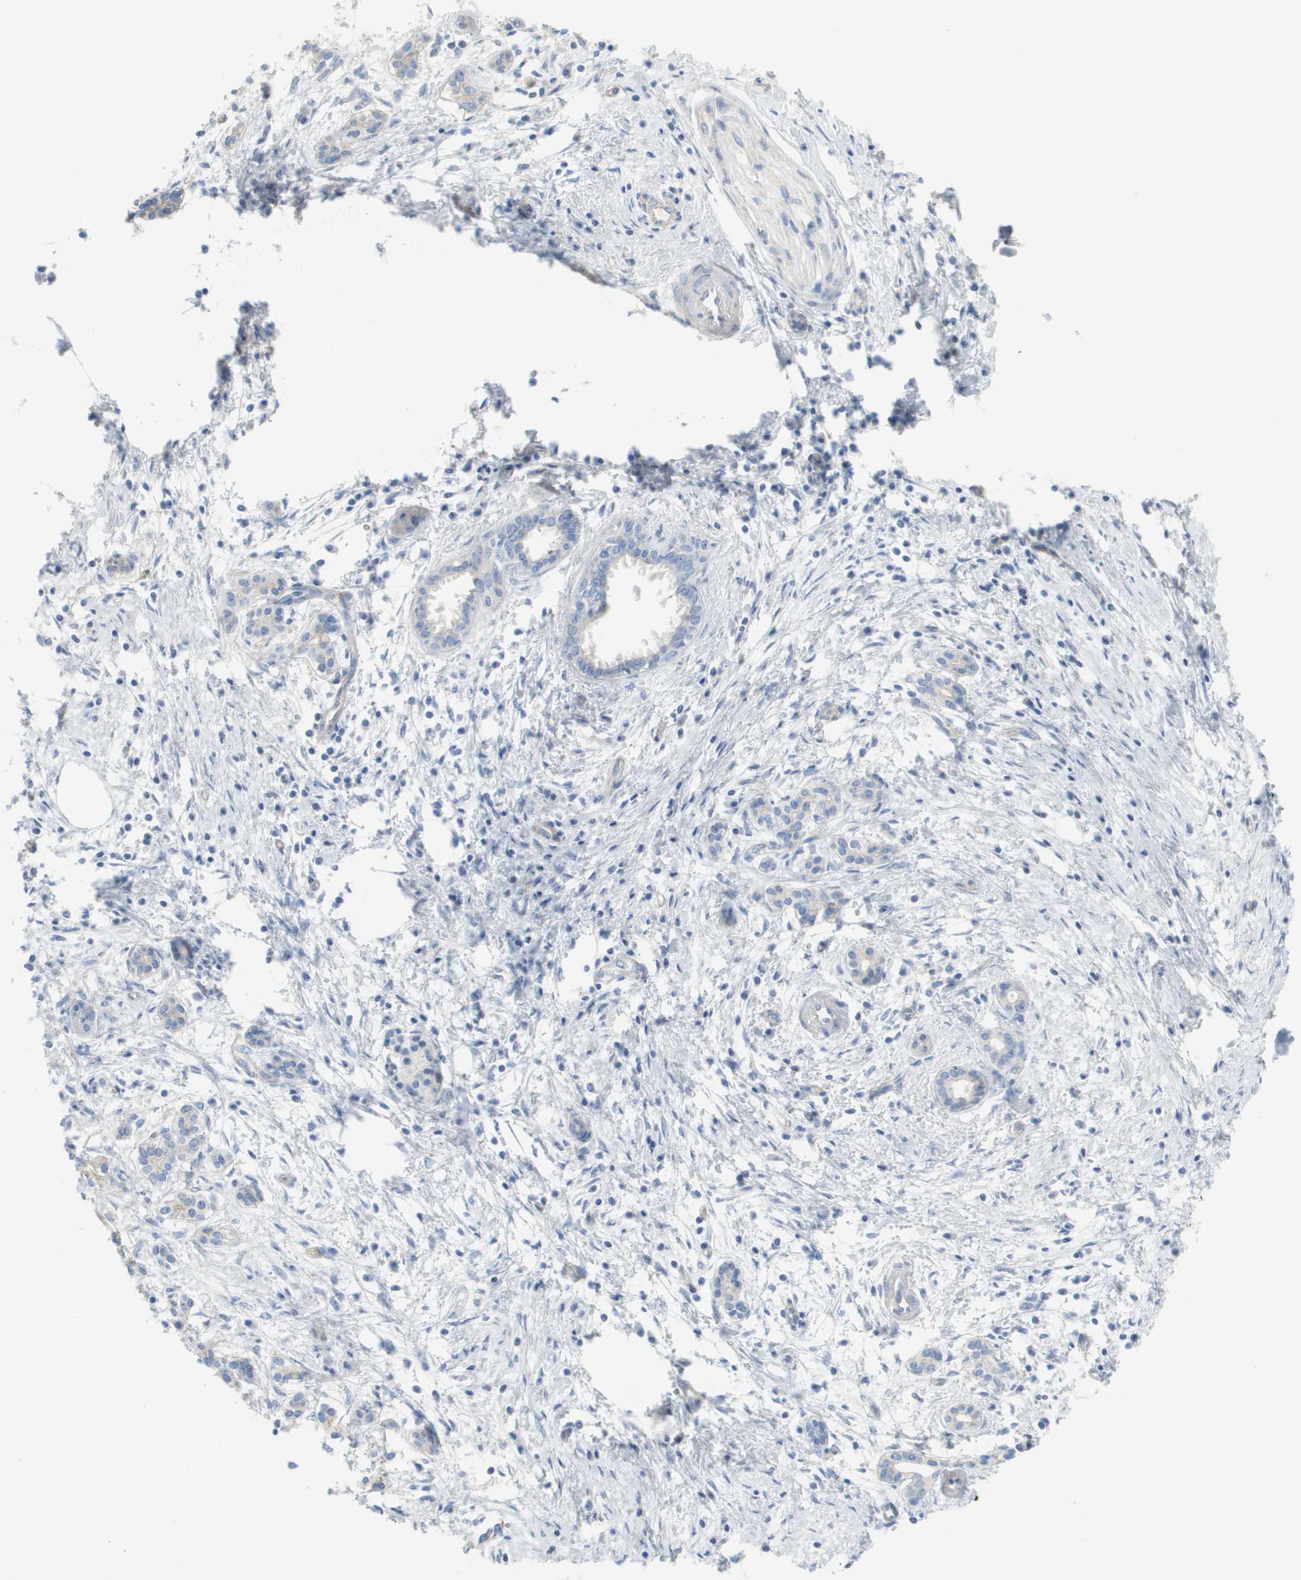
{"staining": {"intensity": "negative", "quantity": "none", "location": "none"}, "tissue": "pancreatic cancer", "cell_type": "Tumor cells", "image_type": "cancer", "snomed": [{"axis": "morphology", "description": "Adenocarcinoma, NOS"}, {"axis": "topography", "description": "Pancreas"}], "caption": "The image shows no staining of tumor cells in pancreatic cancer (adenocarcinoma).", "gene": "MYL3", "patient": {"sex": "female", "age": 70}}